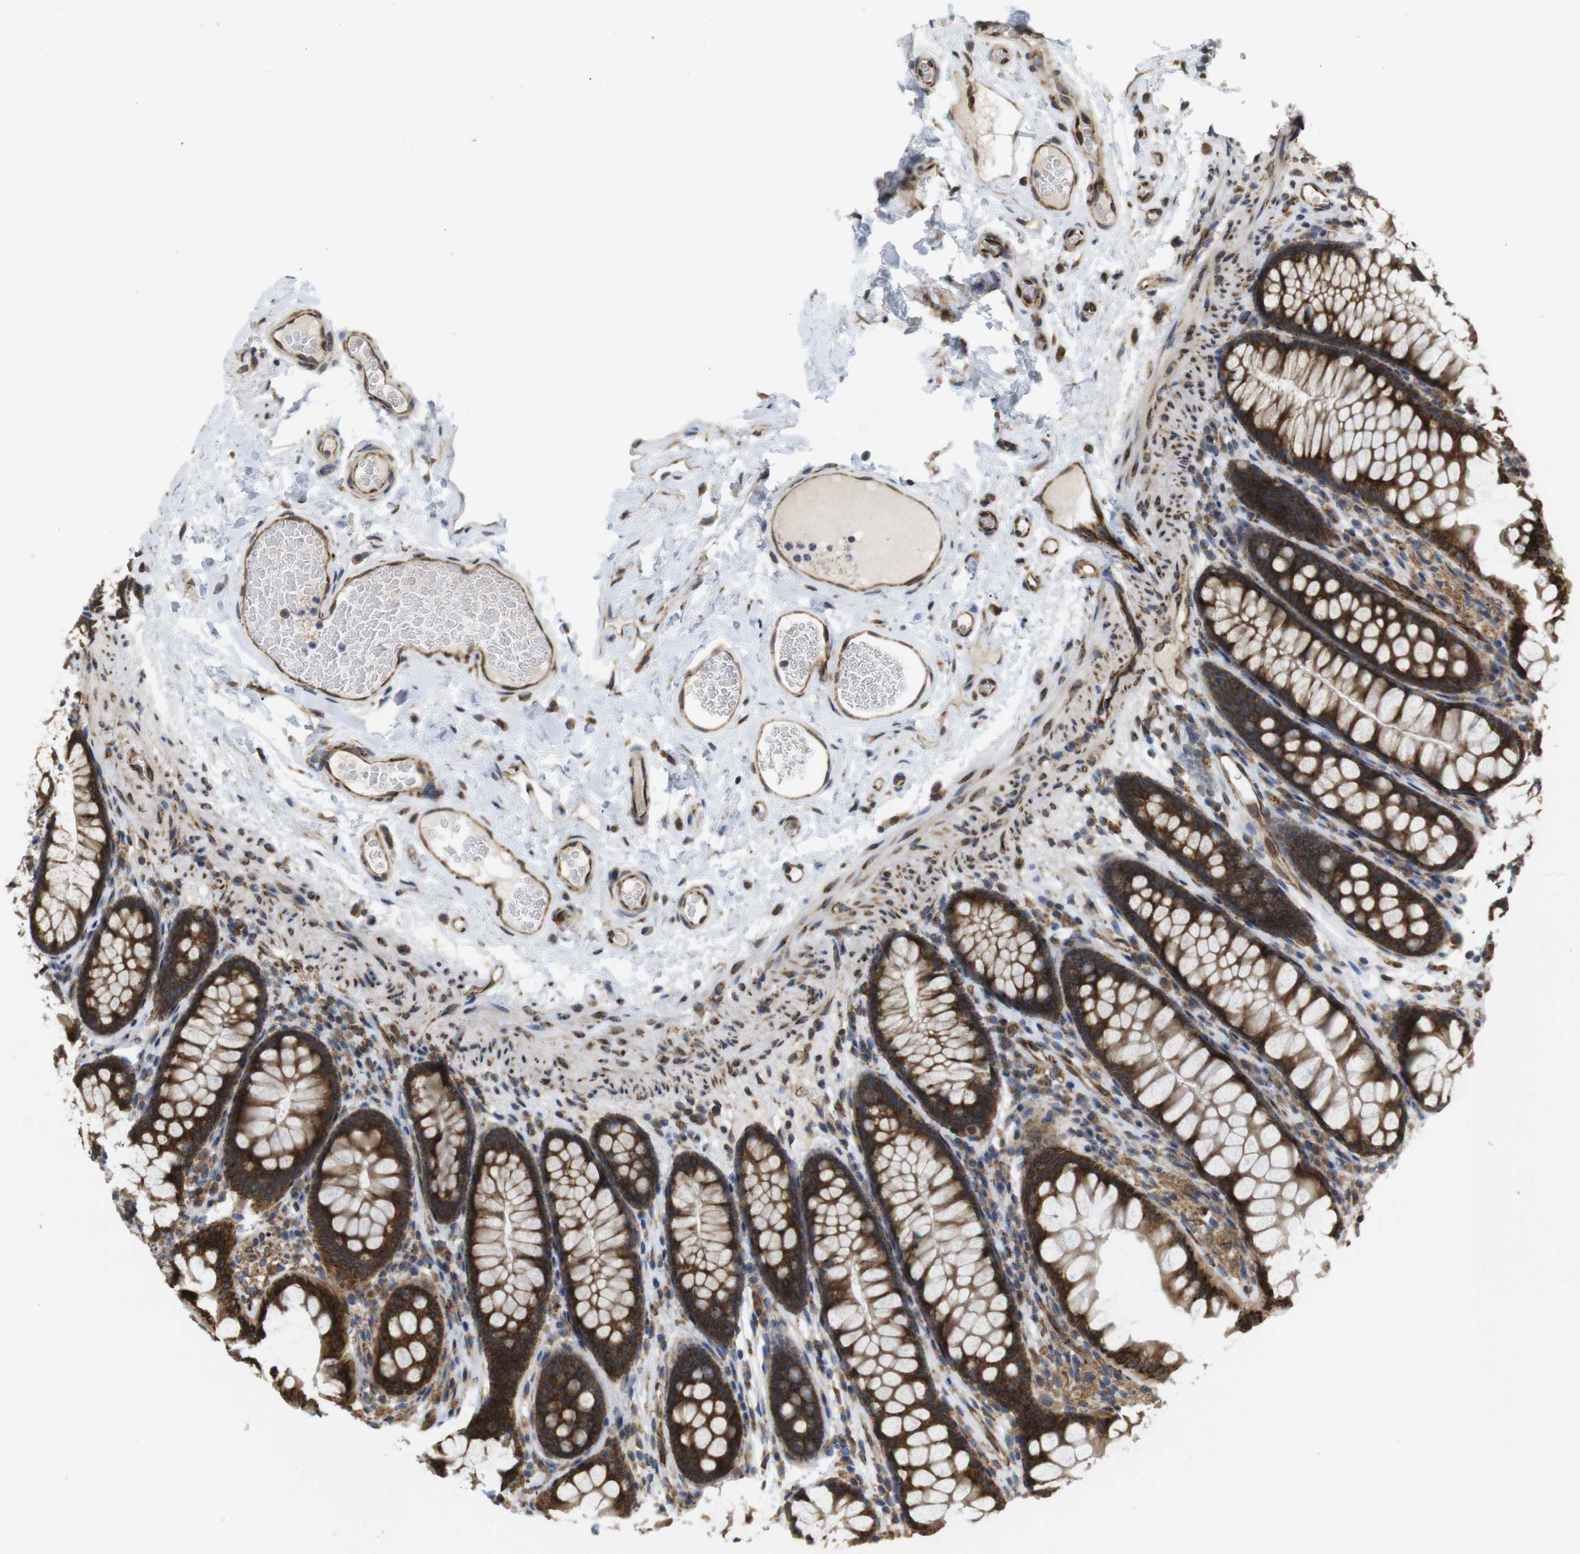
{"staining": {"intensity": "strong", "quantity": ">75%", "location": "cytoplasmic/membranous"}, "tissue": "colon", "cell_type": "Endothelial cells", "image_type": "normal", "snomed": [{"axis": "morphology", "description": "Normal tissue, NOS"}, {"axis": "topography", "description": "Colon"}], "caption": "There is high levels of strong cytoplasmic/membranous positivity in endothelial cells of normal colon, as demonstrated by immunohistochemical staining (brown color).", "gene": "PCNX2", "patient": {"sex": "female", "age": 55}}